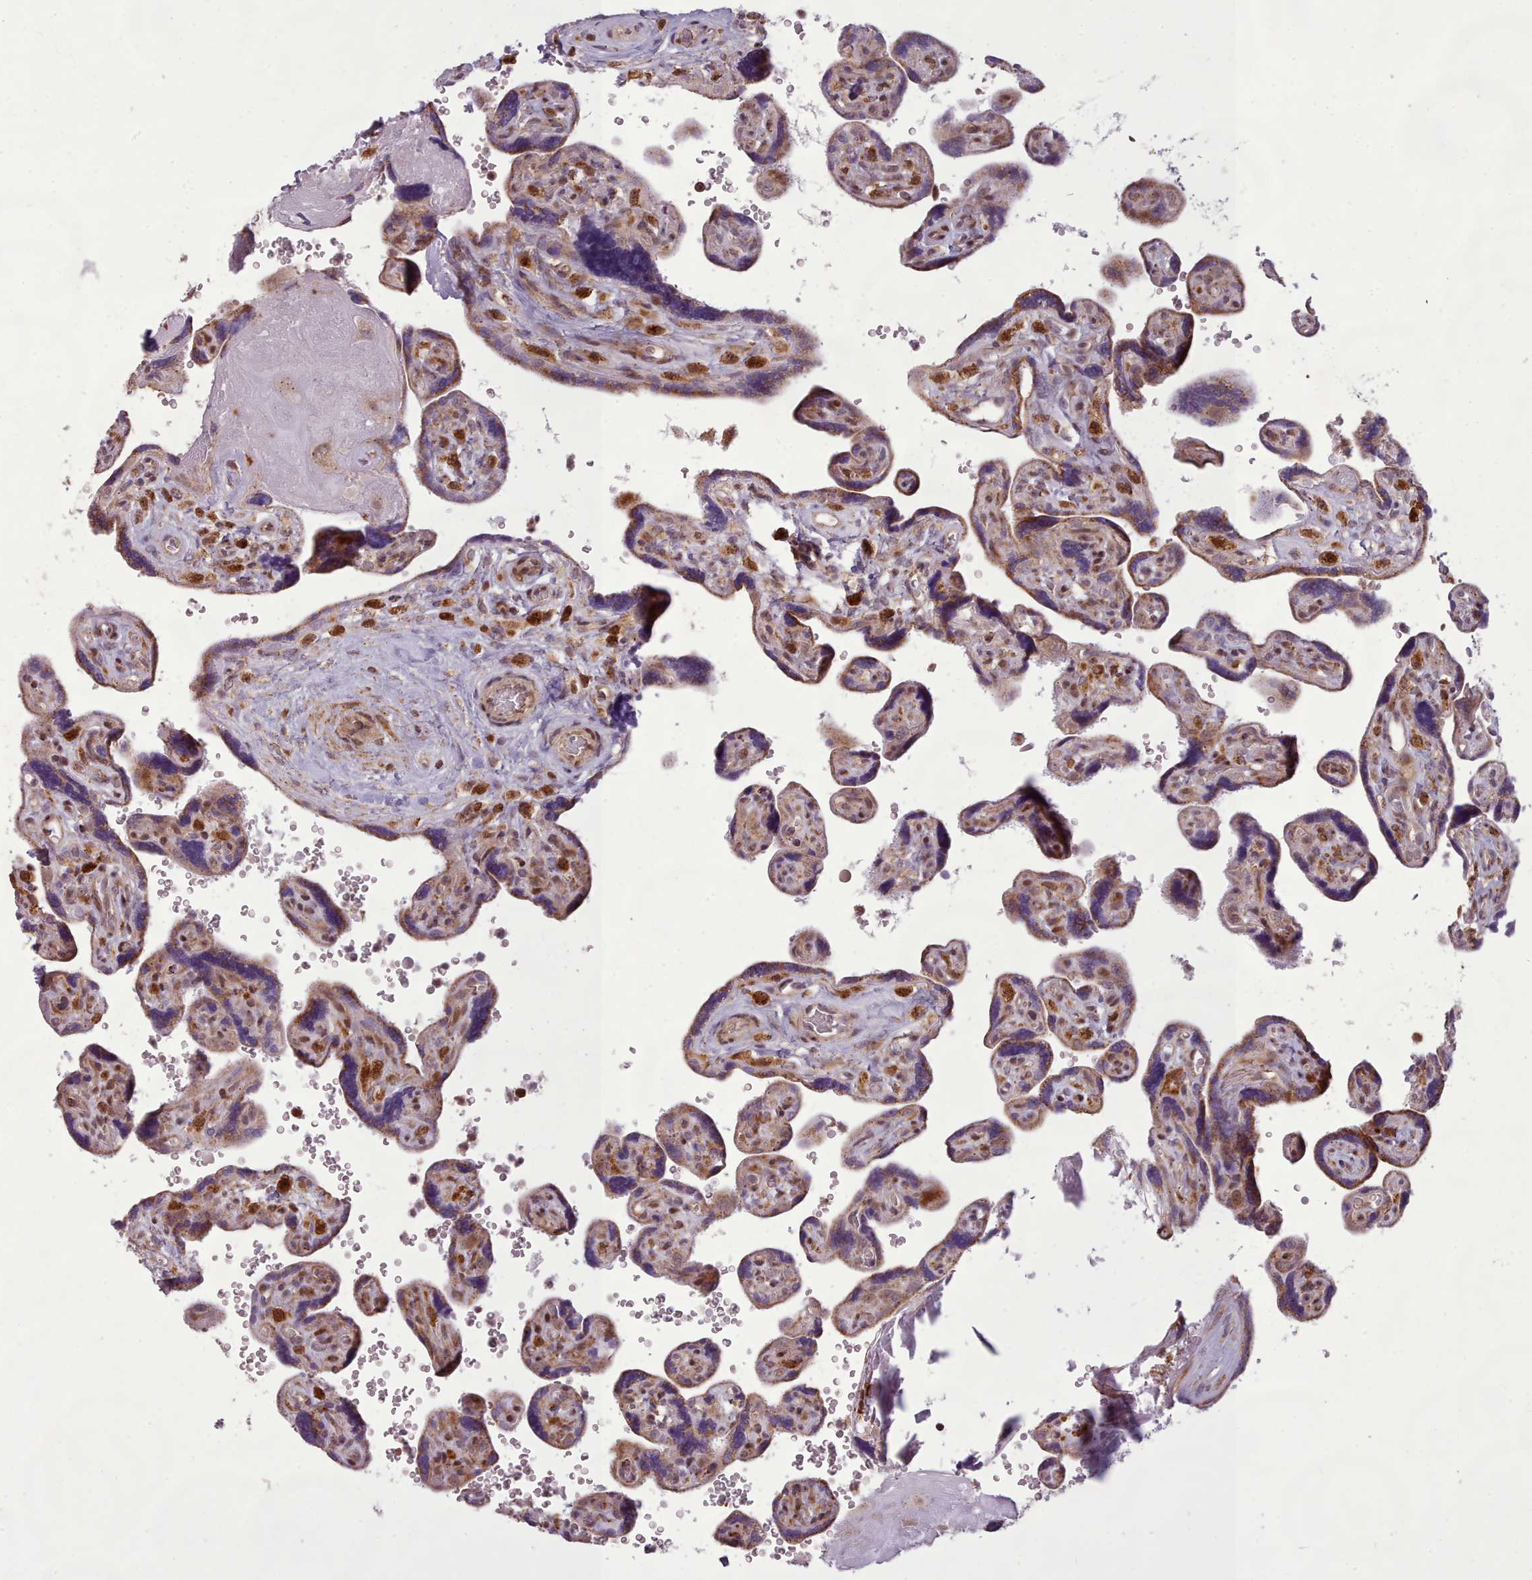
{"staining": {"intensity": "moderate", "quantity": ">75%", "location": "cytoplasmic/membranous"}, "tissue": "placenta", "cell_type": "Decidual cells", "image_type": "normal", "snomed": [{"axis": "morphology", "description": "Normal tissue, NOS"}, {"axis": "topography", "description": "Placenta"}], "caption": "Brown immunohistochemical staining in normal human placenta reveals moderate cytoplasmic/membranous expression in approximately >75% of decidual cells. The staining was performed using DAB (3,3'-diaminobenzidine), with brown indicating positive protein expression. Nuclei are stained blue with hematoxylin.", "gene": "LGALS9B", "patient": {"sex": "female", "age": 39}}